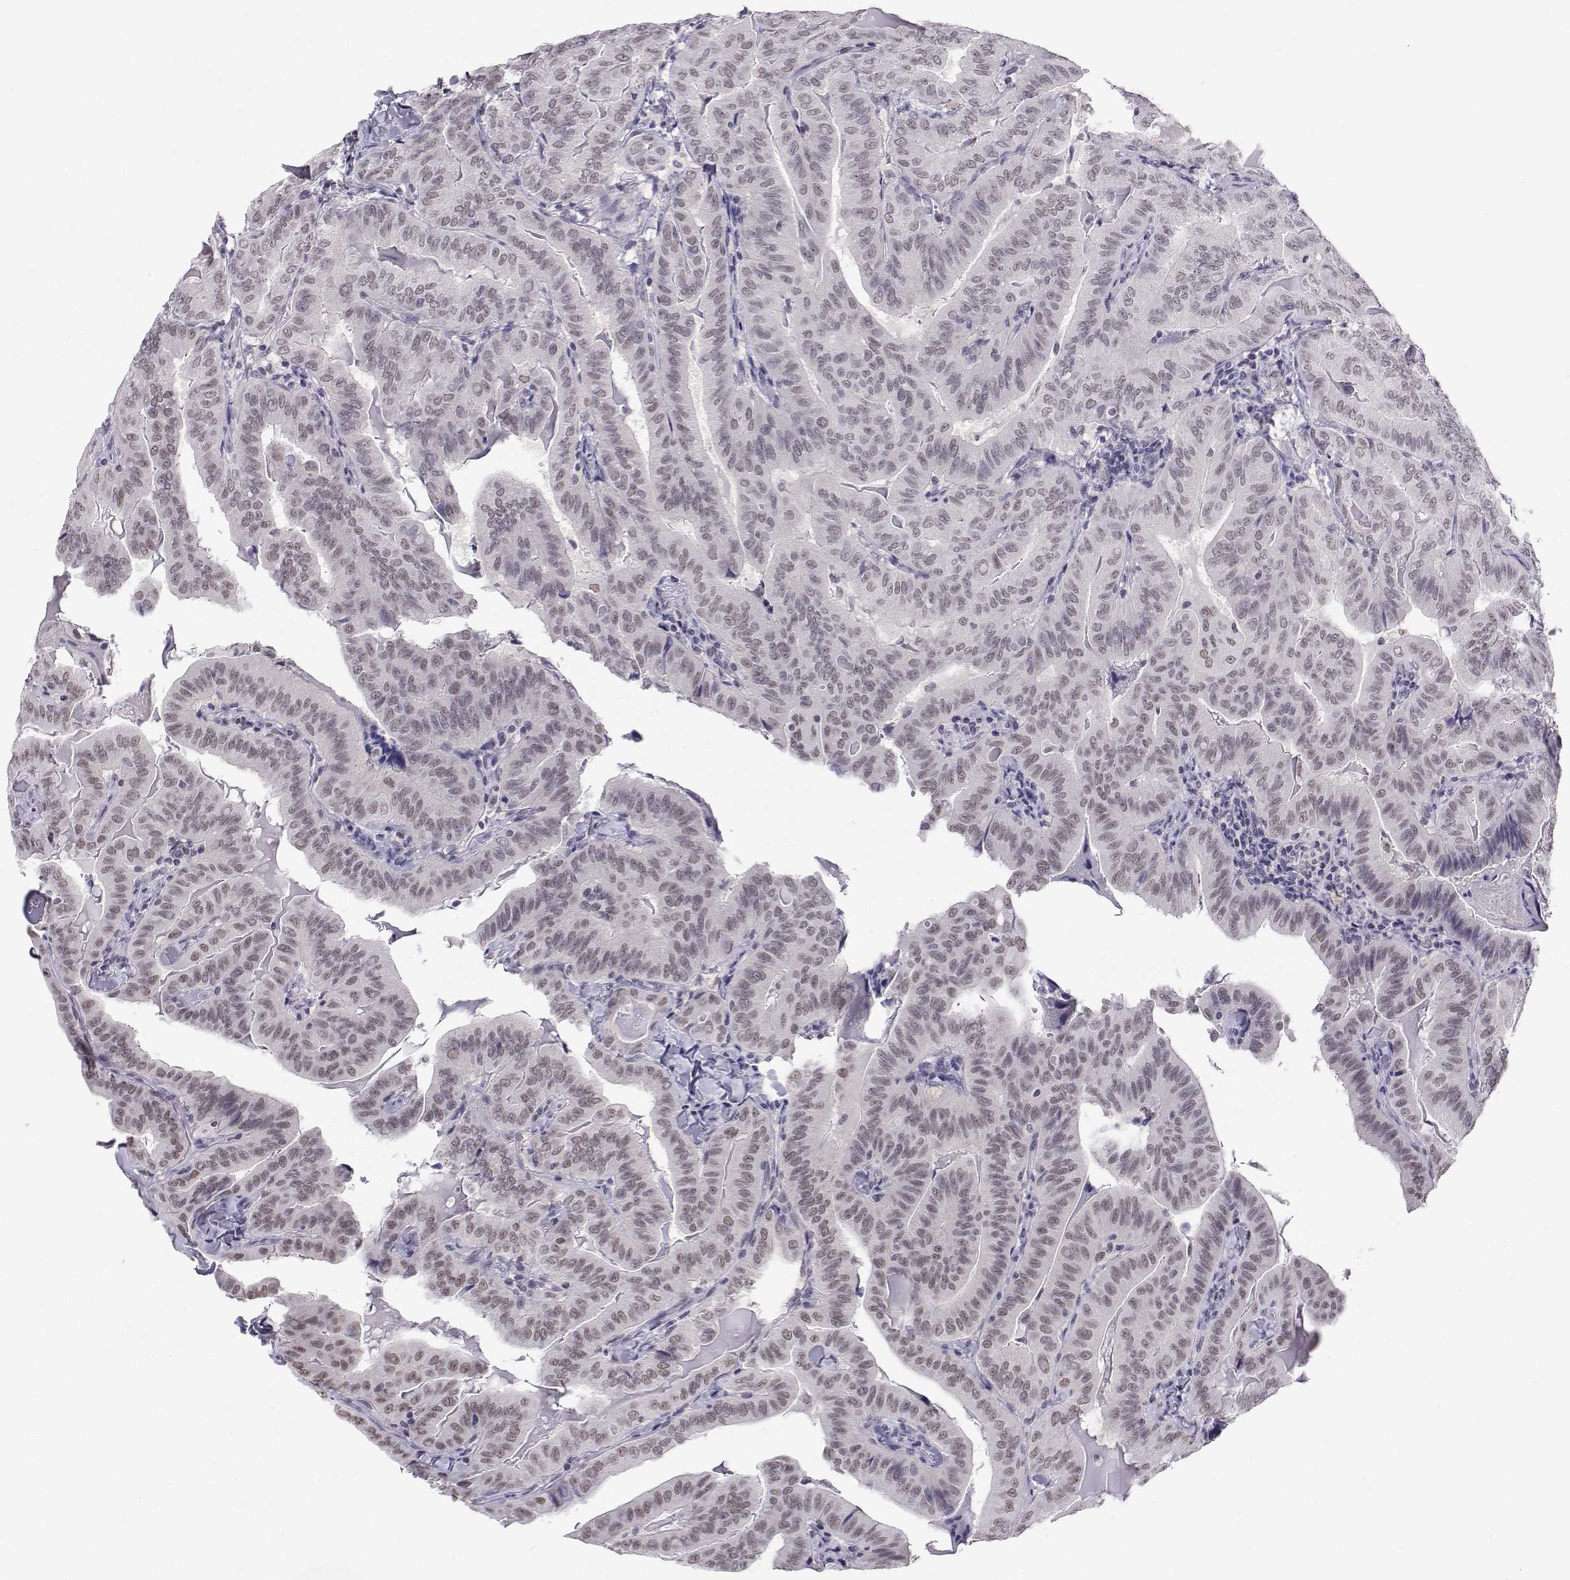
{"staining": {"intensity": "weak", "quantity": "25%-75%", "location": "nuclear"}, "tissue": "thyroid cancer", "cell_type": "Tumor cells", "image_type": "cancer", "snomed": [{"axis": "morphology", "description": "Papillary adenocarcinoma, NOS"}, {"axis": "topography", "description": "Thyroid gland"}], "caption": "A high-resolution micrograph shows immunohistochemistry staining of papillary adenocarcinoma (thyroid), which displays weak nuclear staining in approximately 25%-75% of tumor cells. (brown staining indicates protein expression, while blue staining denotes nuclei).", "gene": "MED26", "patient": {"sex": "female", "age": 68}}